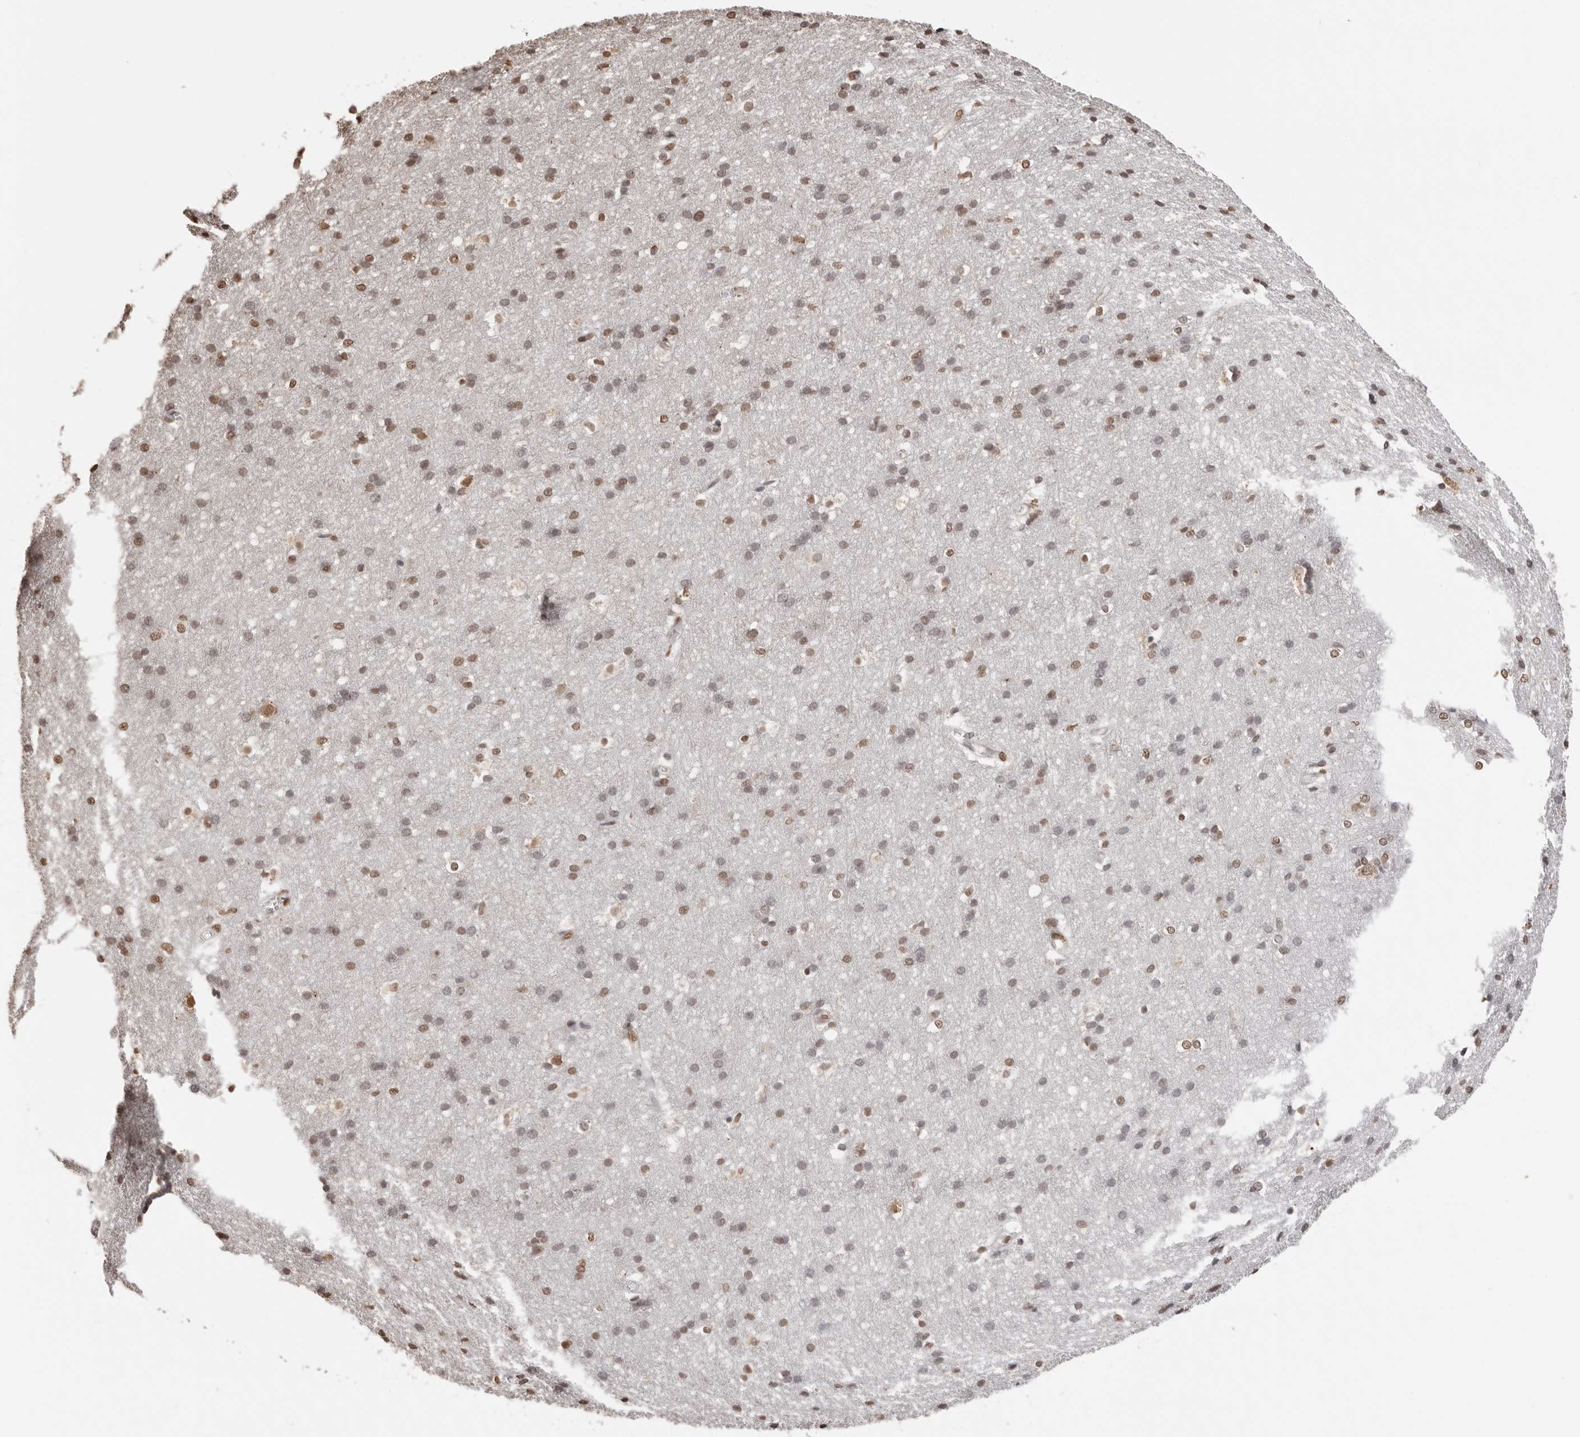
{"staining": {"intensity": "moderate", "quantity": ">75%", "location": "nuclear"}, "tissue": "cerebral cortex", "cell_type": "Endothelial cells", "image_type": "normal", "snomed": [{"axis": "morphology", "description": "Normal tissue, NOS"}, {"axis": "topography", "description": "Cerebral cortex"}], "caption": "Cerebral cortex stained with immunohistochemistry displays moderate nuclear staining in about >75% of endothelial cells. (DAB IHC with brightfield microscopy, high magnification).", "gene": "OLIG3", "patient": {"sex": "male", "age": 54}}